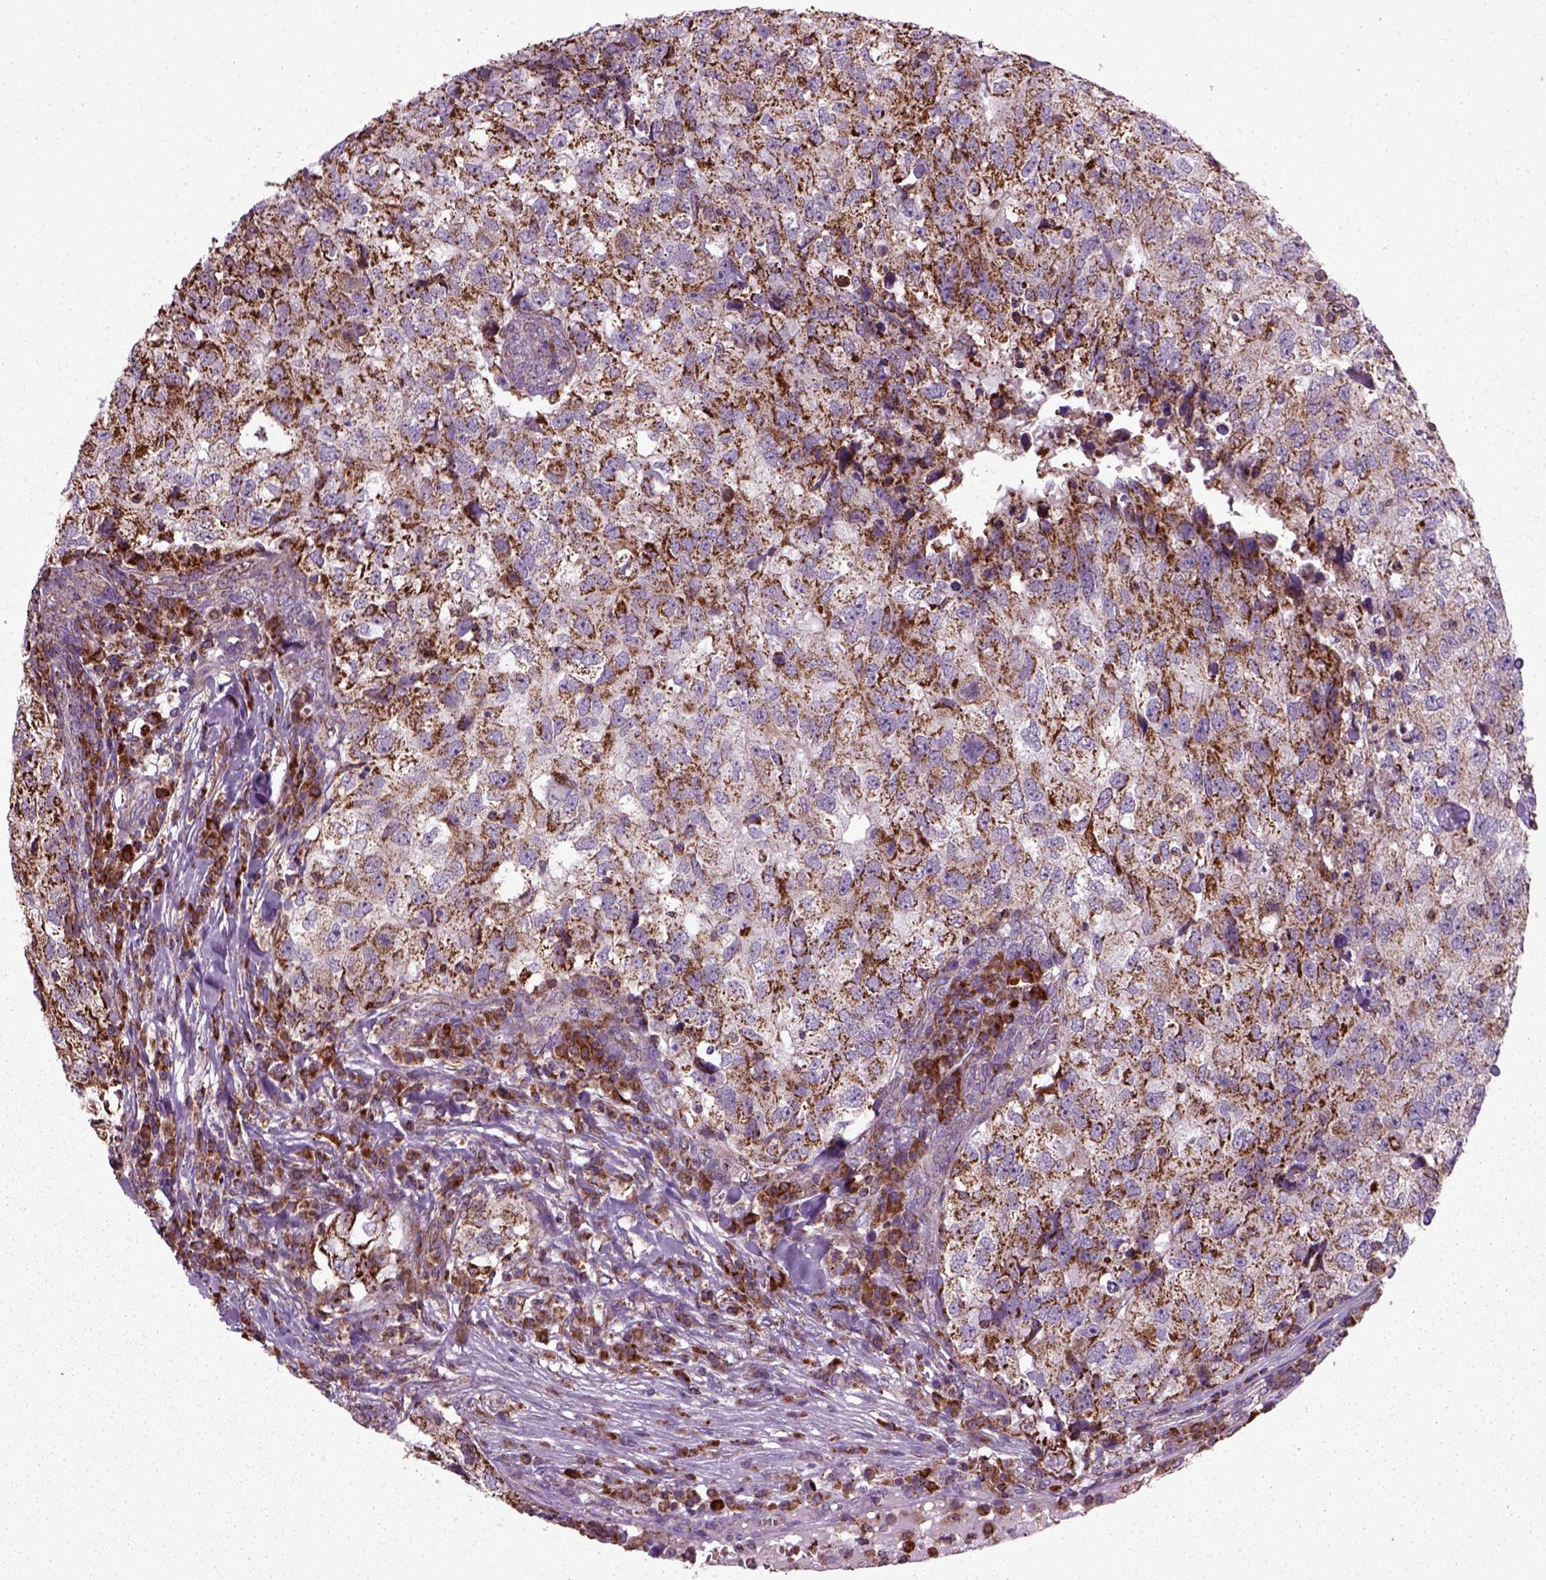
{"staining": {"intensity": "strong", "quantity": ">75%", "location": "cytoplasmic/membranous"}, "tissue": "breast cancer", "cell_type": "Tumor cells", "image_type": "cancer", "snomed": [{"axis": "morphology", "description": "Duct carcinoma"}, {"axis": "topography", "description": "Breast"}], "caption": "The photomicrograph demonstrates a brown stain indicating the presence of a protein in the cytoplasmic/membranous of tumor cells in intraductal carcinoma (breast).", "gene": "NUDT16L1", "patient": {"sex": "female", "age": 30}}